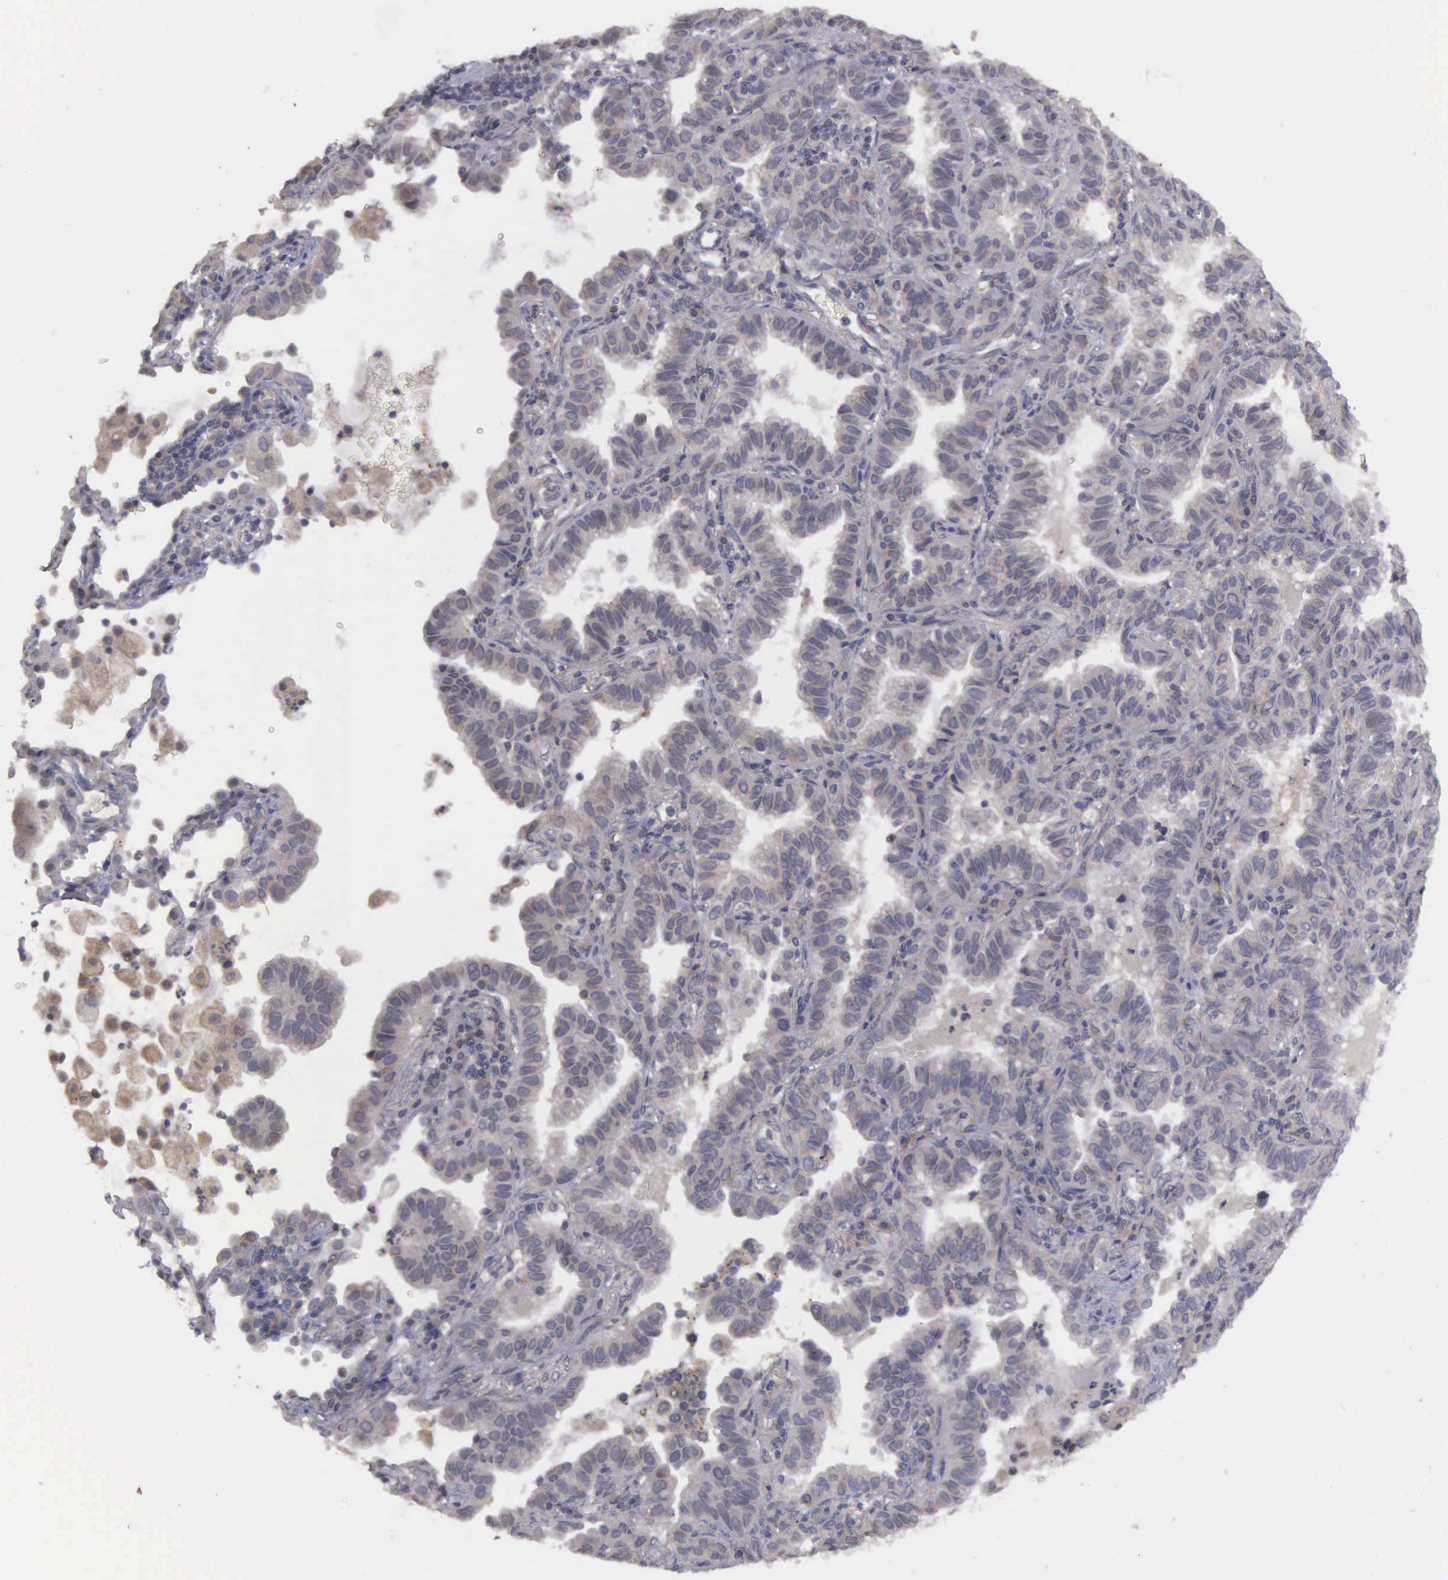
{"staining": {"intensity": "negative", "quantity": "none", "location": "none"}, "tissue": "lung cancer", "cell_type": "Tumor cells", "image_type": "cancer", "snomed": [{"axis": "morphology", "description": "Adenocarcinoma, NOS"}, {"axis": "topography", "description": "Lung"}], "caption": "A photomicrograph of human lung cancer is negative for staining in tumor cells.", "gene": "RTL10", "patient": {"sex": "female", "age": 50}}